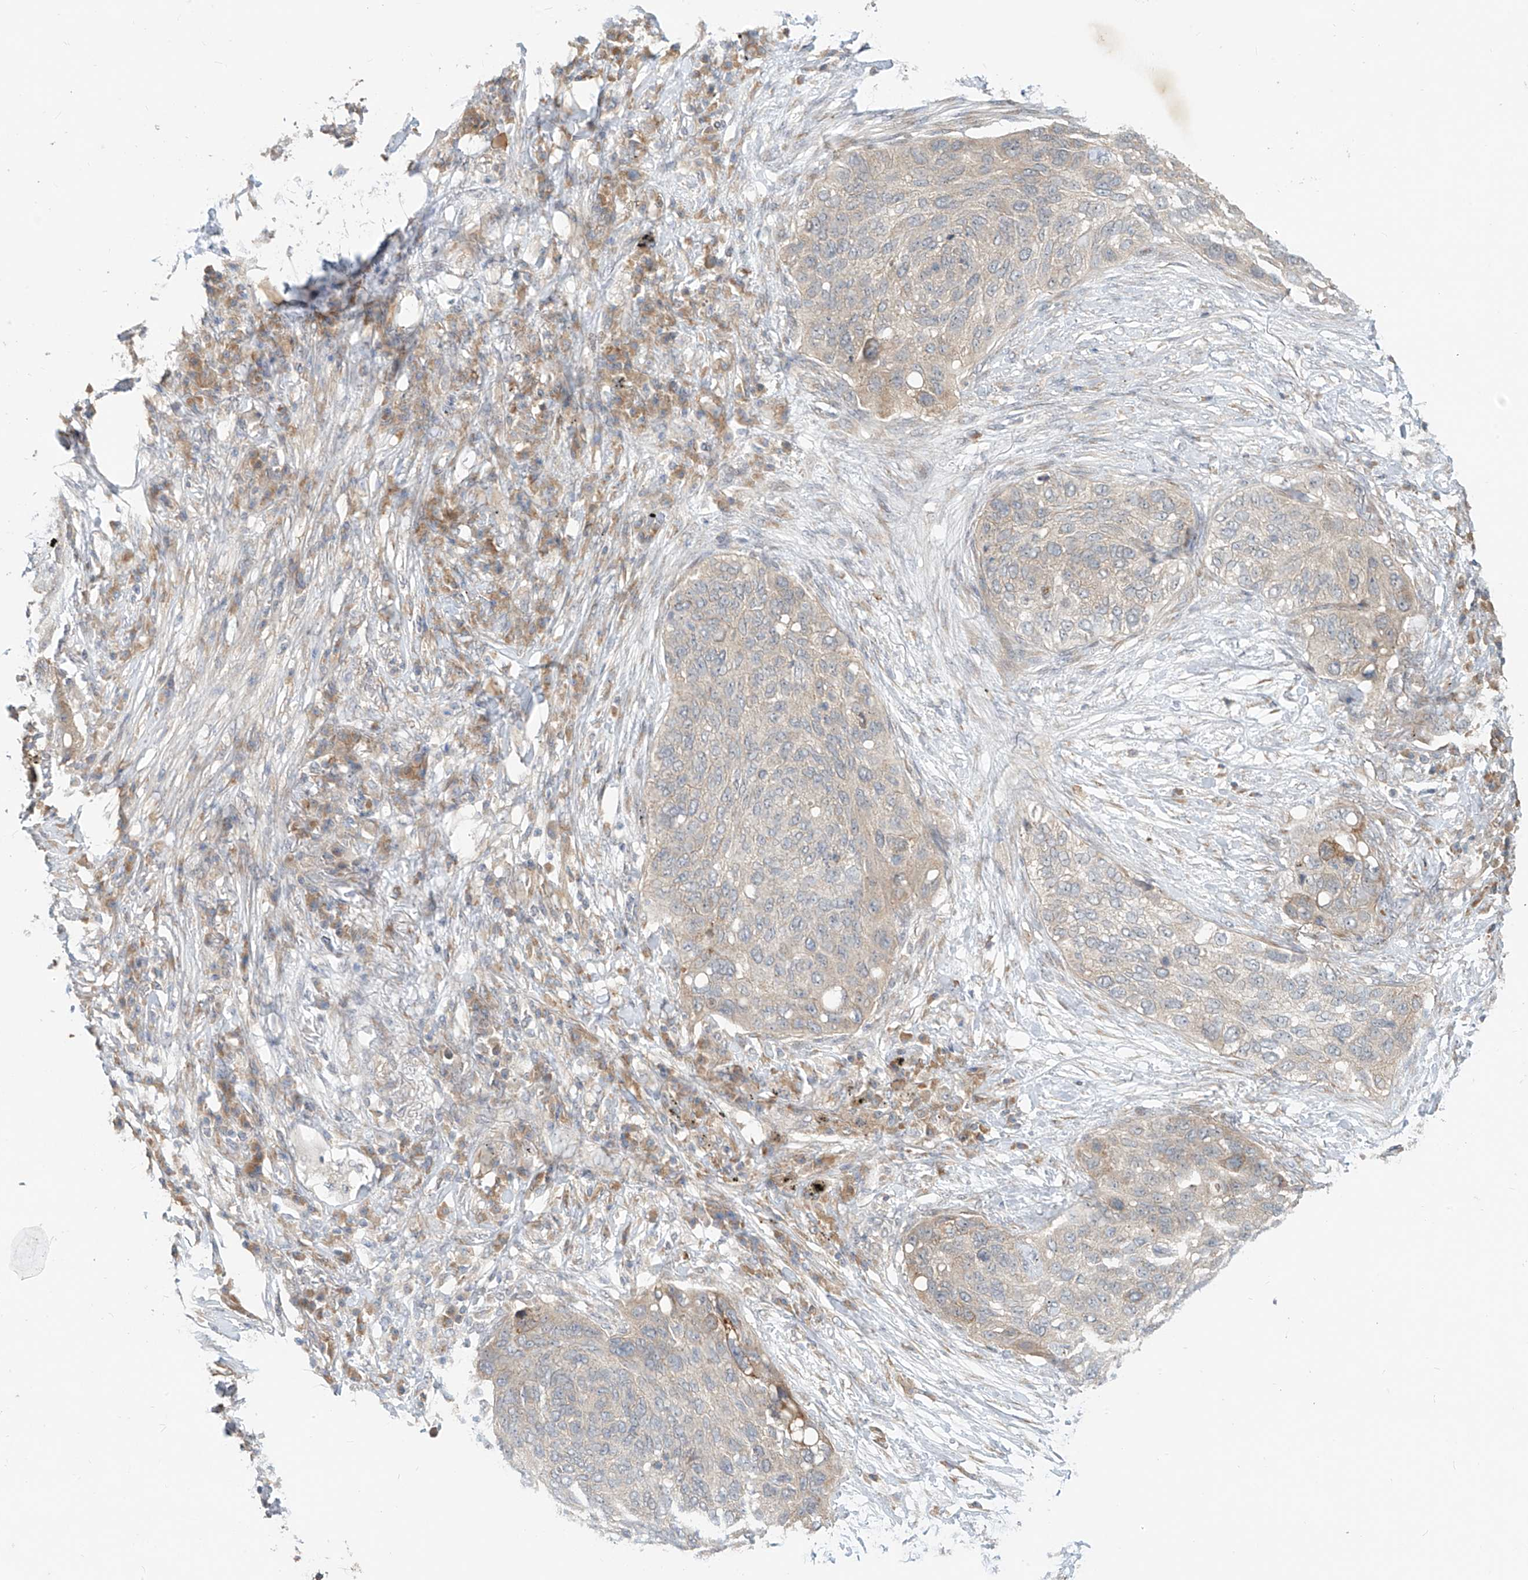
{"staining": {"intensity": "weak", "quantity": "<25%", "location": "cytoplasmic/membranous"}, "tissue": "lung cancer", "cell_type": "Tumor cells", "image_type": "cancer", "snomed": [{"axis": "morphology", "description": "Squamous cell carcinoma, NOS"}, {"axis": "topography", "description": "Lung"}], "caption": "DAB immunohistochemical staining of lung squamous cell carcinoma displays no significant expression in tumor cells.", "gene": "MTUS2", "patient": {"sex": "female", "age": 63}}